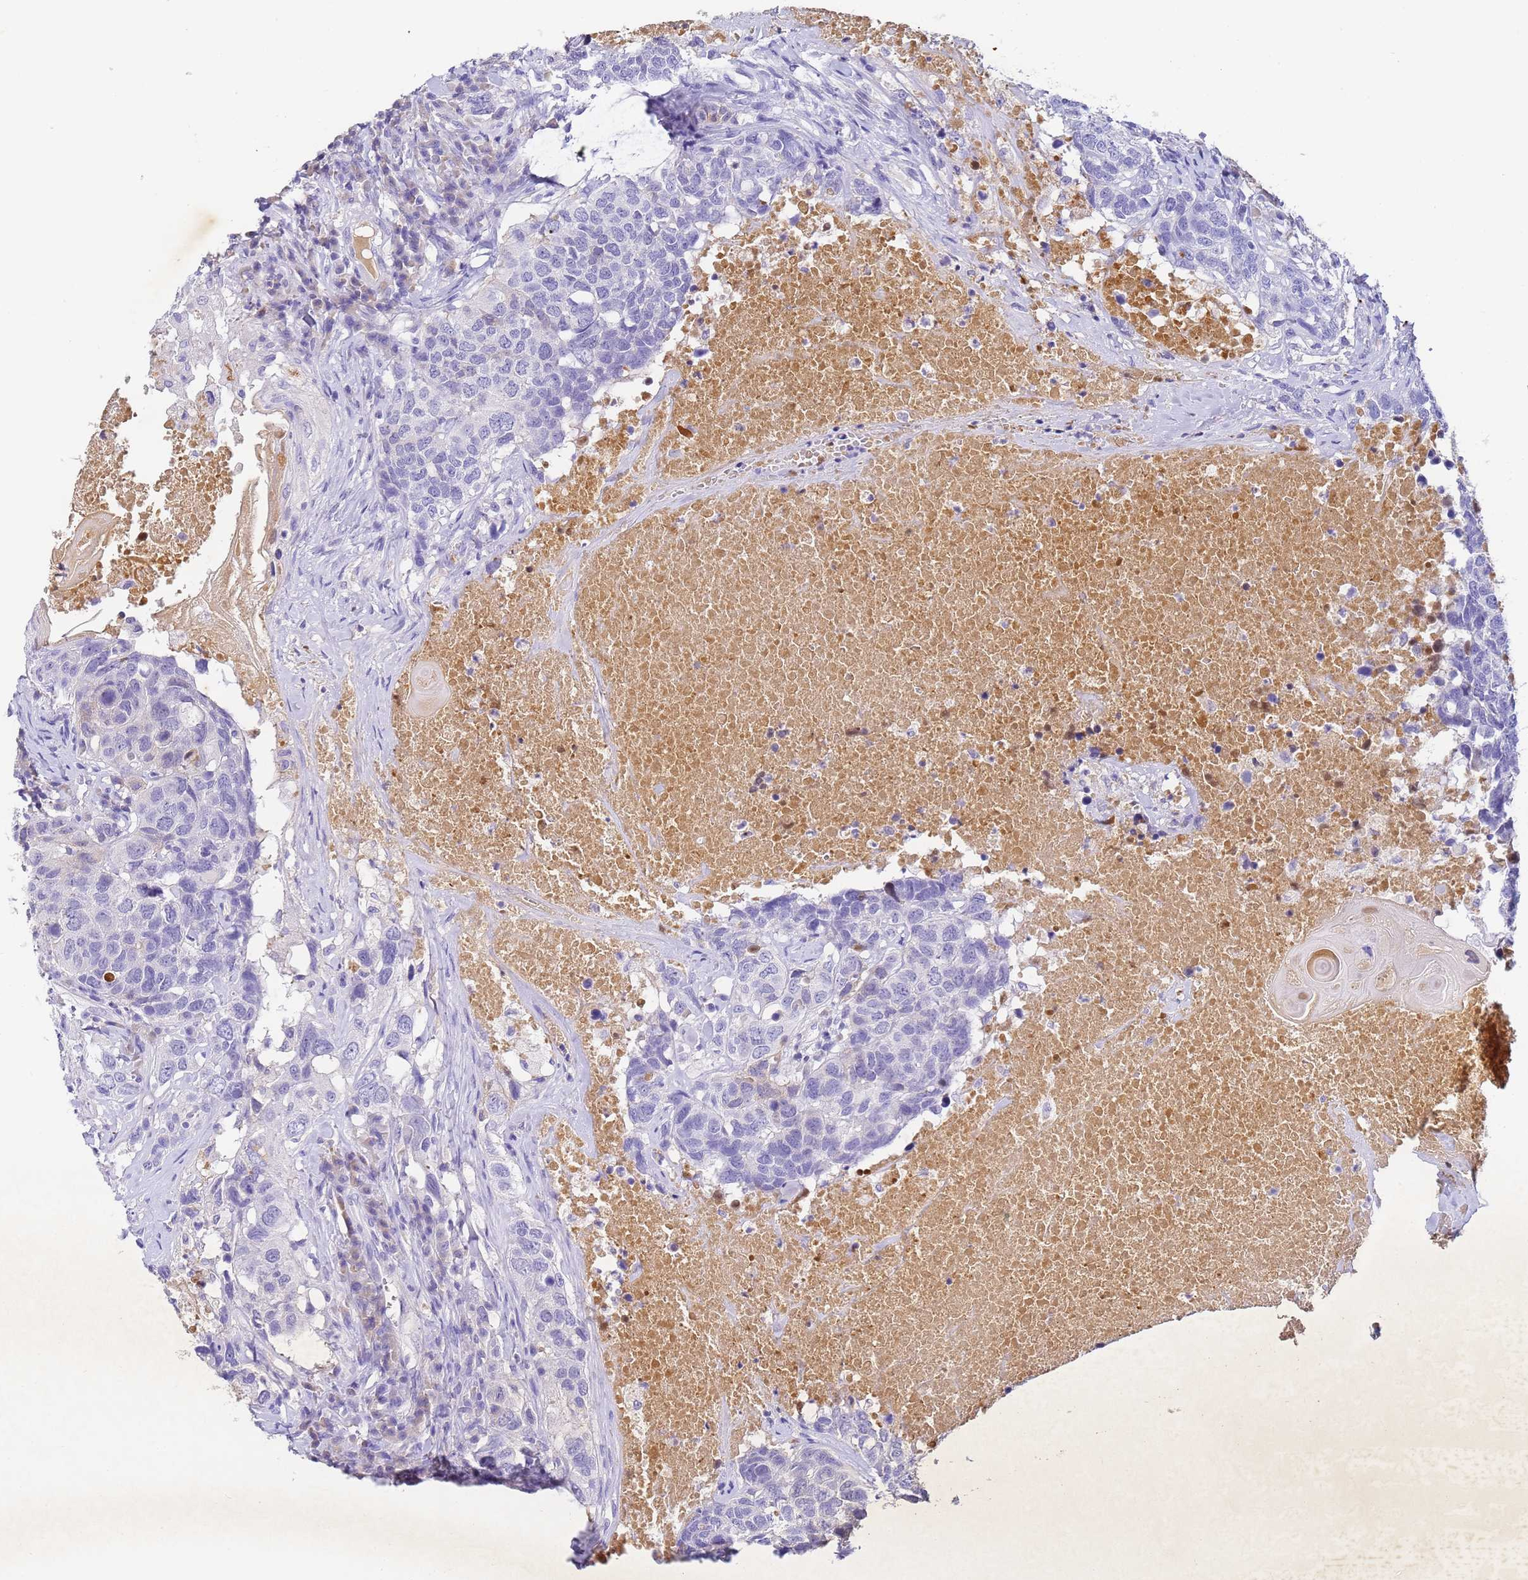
{"staining": {"intensity": "negative", "quantity": "none", "location": "none"}, "tissue": "head and neck cancer", "cell_type": "Tumor cells", "image_type": "cancer", "snomed": [{"axis": "morphology", "description": "Squamous cell carcinoma, NOS"}, {"axis": "topography", "description": "Head-Neck"}], "caption": "Immunohistochemical staining of head and neck cancer (squamous cell carcinoma) reveals no significant expression in tumor cells.", "gene": "CFHR2", "patient": {"sex": "male", "age": 66}}